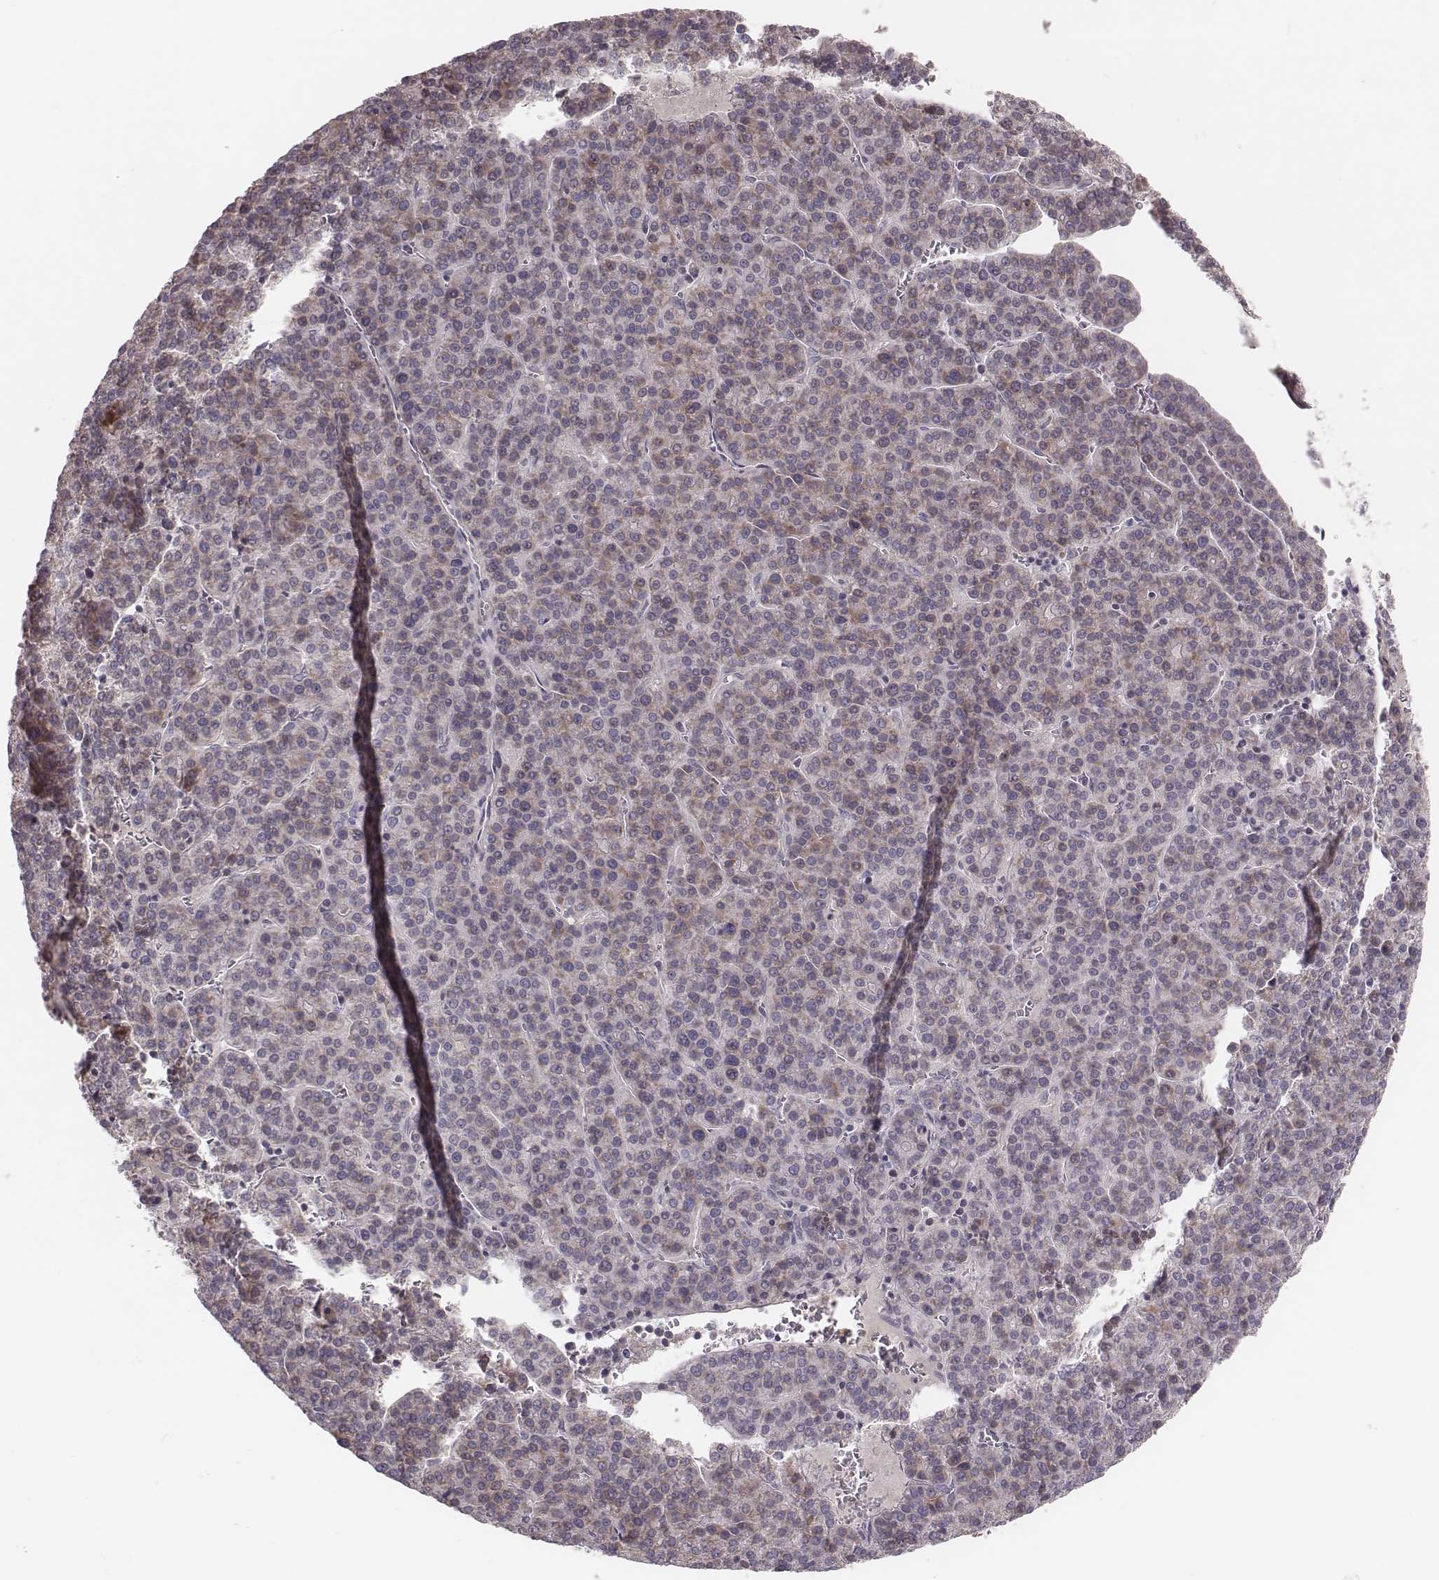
{"staining": {"intensity": "weak", "quantity": "<25%", "location": "cytoplasmic/membranous"}, "tissue": "liver cancer", "cell_type": "Tumor cells", "image_type": "cancer", "snomed": [{"axis": "morphology", "description": "Carcinoma, Hepatocellular, NOS"}, {"axis": "topography", "description": "Liver"}], "caption": "This is an immunohistochemistry (IHC) image of liver cancer. There is no expression in tumor cells.", "gene": "MRPS27", "patient": {"sex": "female", "age": 58}}